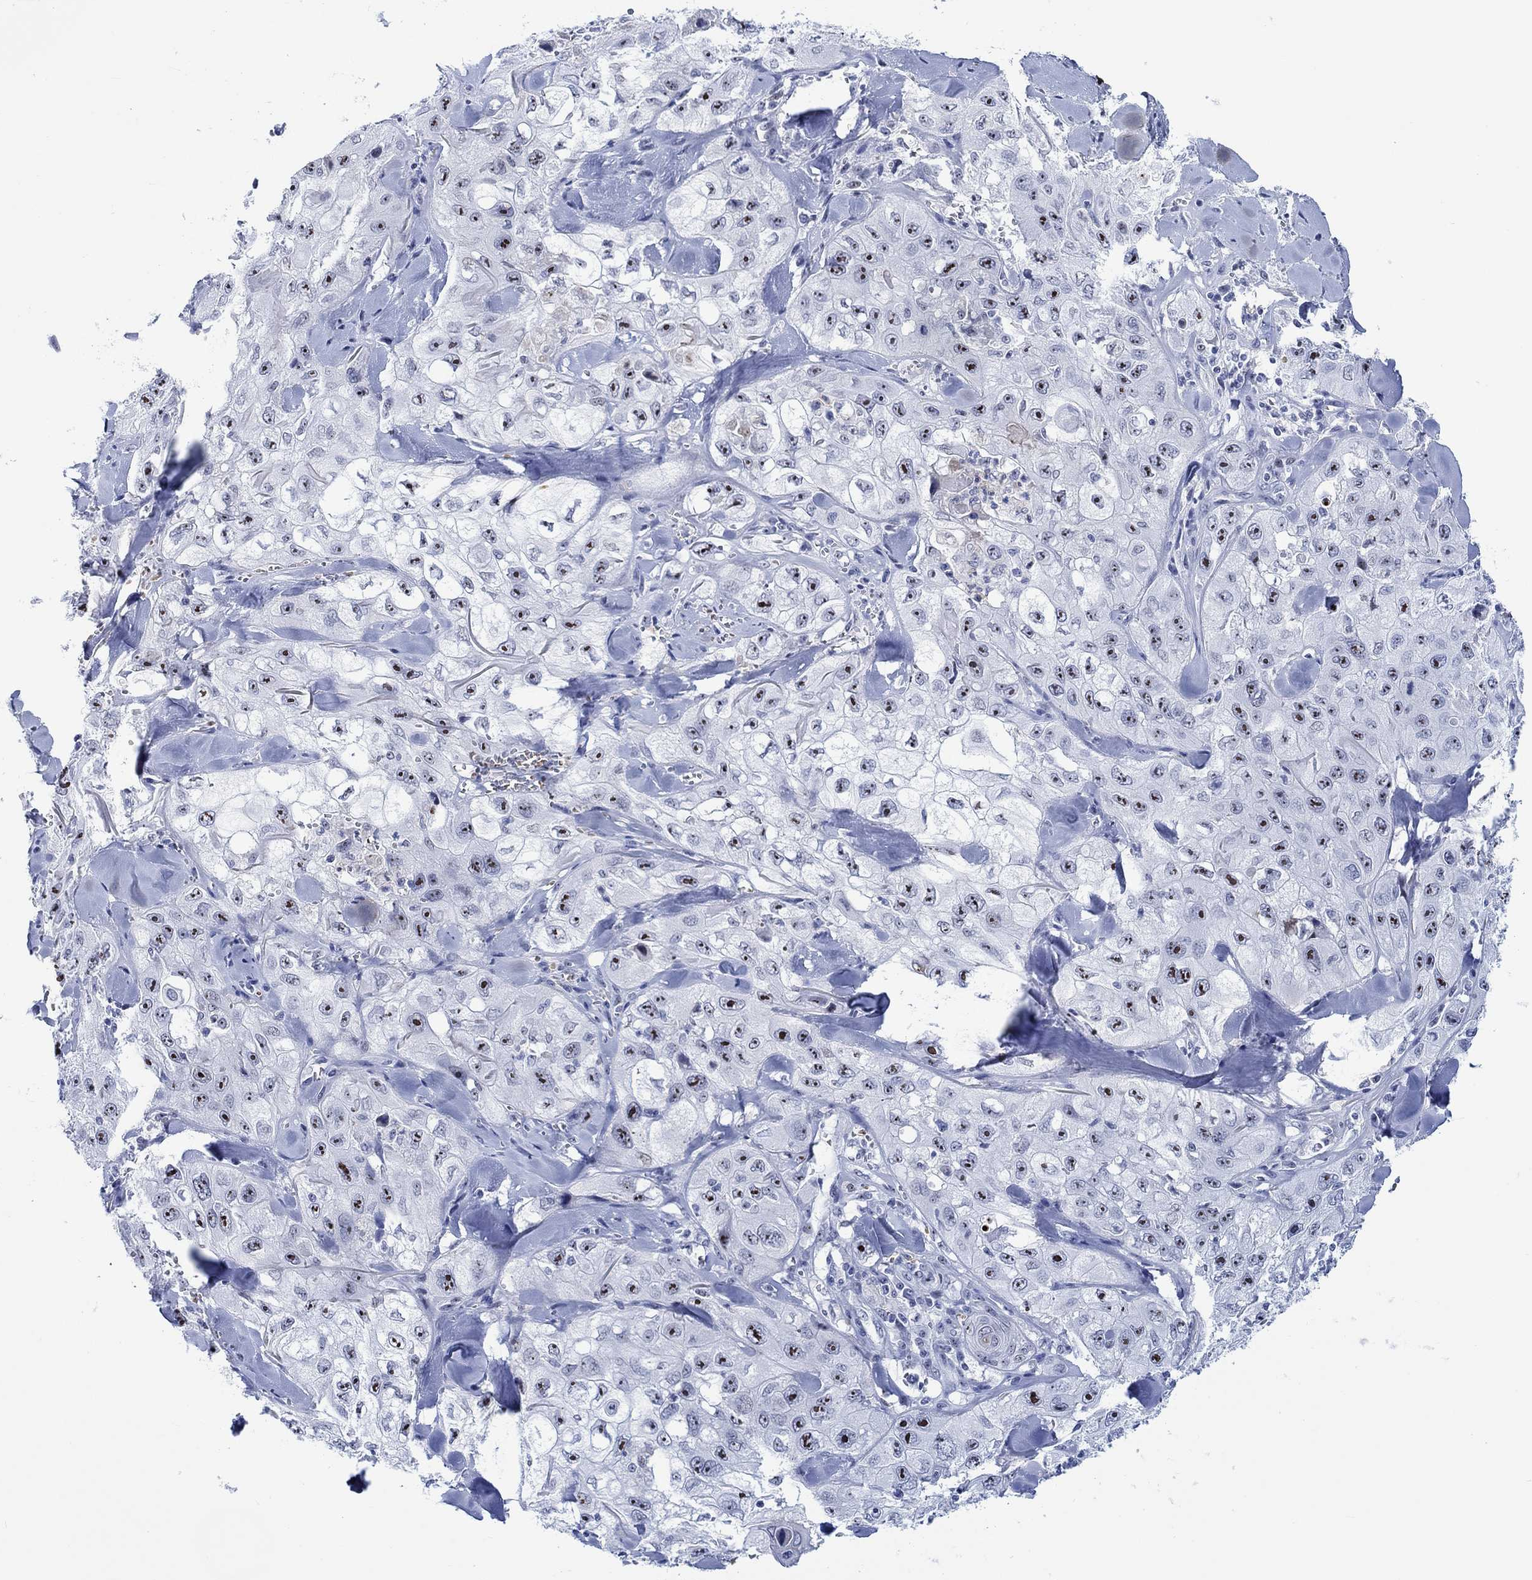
{"staining": {"intensity": "strong", "quantity": ">75%", "location": "nuclear"}, "tissue": "skin cancer", "cell_type": "Tumor cells", "image_type": "cancer", "snomed": [{"axis": "morphology", "description": "Squamous cell carcinoma, NOS"}, {"axis": "topography", "description": "Skin"}, {"axis": "topography", "description": "Subcutis"}], "caption": "Protein analysis of skin squamous cell carcinoma tissue reveals strong nuclear staining in about >75% of tumor cells. (Stains: DAB in brown, nuclei in blue, Microscopy: brightfield microscopy at high magnification).", "gene": "ZNF446", "patient": {"sex": "male", "age": 73}}